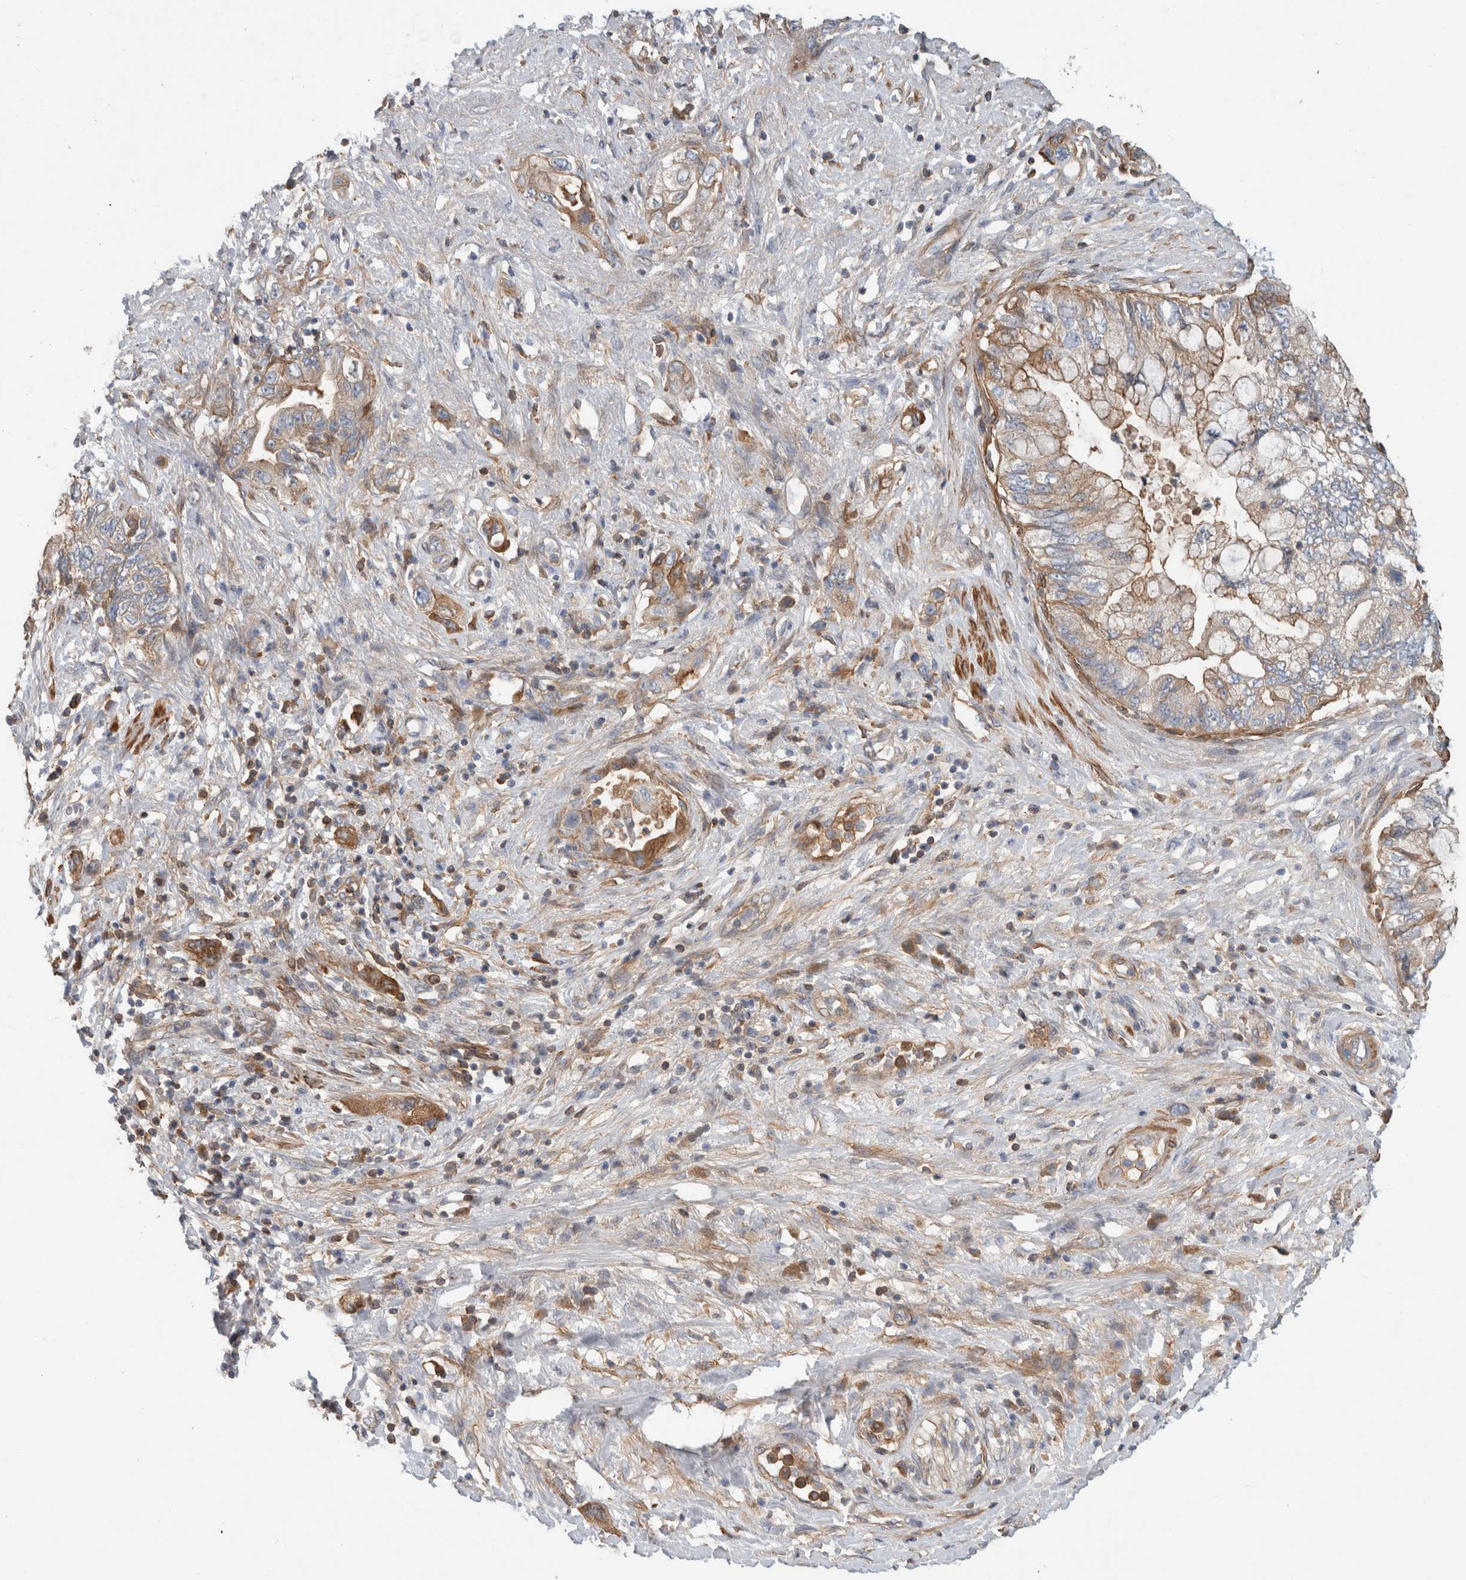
{"staining": {"intensity": "moderate", "quantity": ">75%", "location": "cytoplasmic/membranous"}, "tissue": "pancreatic cancer", "cell_type": "Tumor cells", "image_type": "cancer", "snomed": [{"axis": "morphology", "description": "Adenocarcinoma, NOS"}, {"axis": "topography", "description": "Pancreas"}], "caption": "Protein expression analysis of human pancreatic cancer (adenocarcinoma) reveals moderate cytoplasmic/membranous expression in about >75% of tumor cells.", "gene": "CFI", "patient": {"sex": "female", "age": 73}}